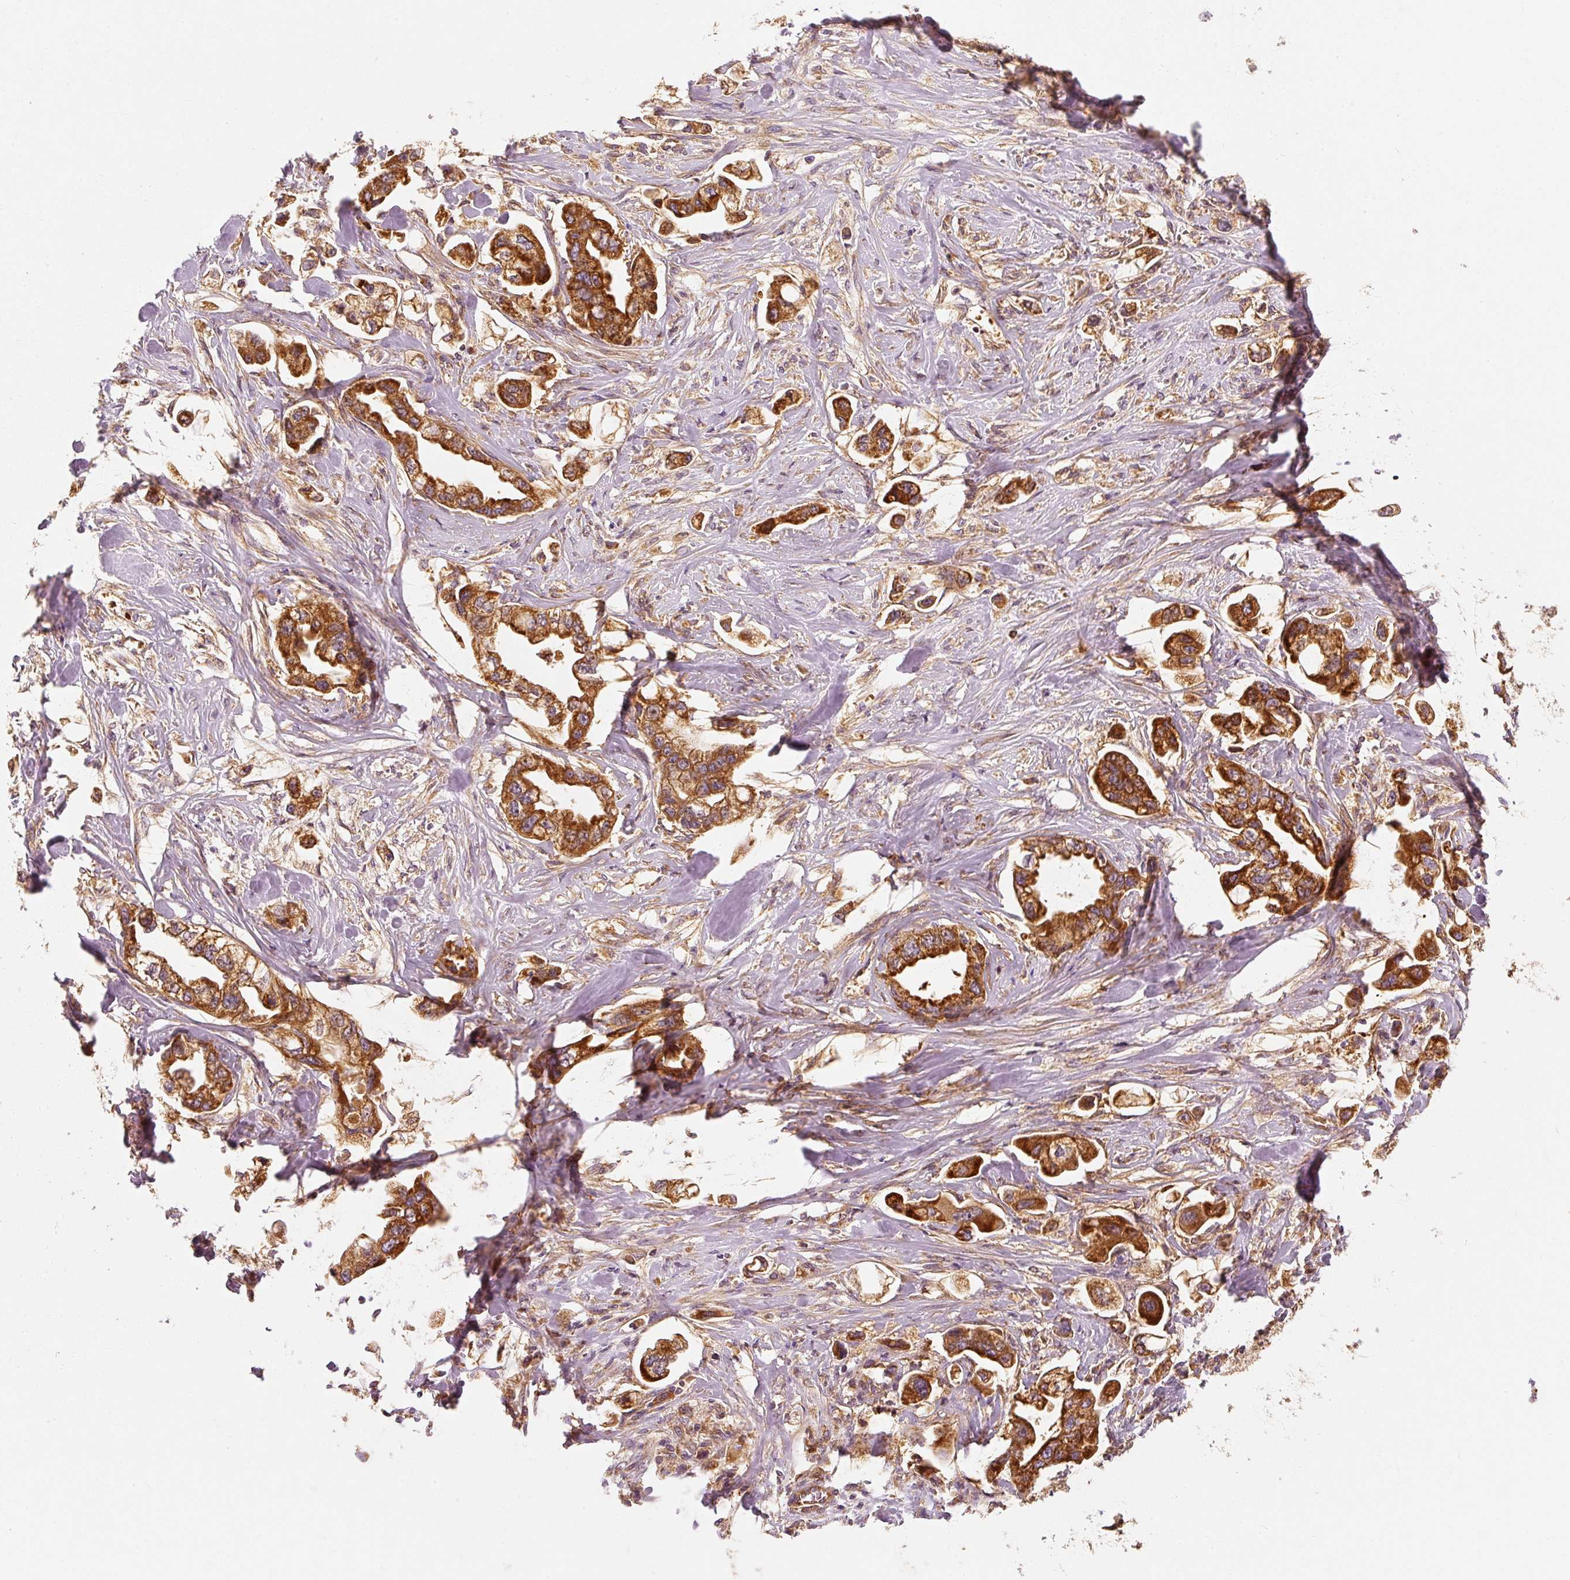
{"staining": {"intensity": "strong", "quantity": ">75%", "location": "cytoplasmic/membranous"}, "tissue": "stomach cancer", "cell_type": "Tumor cells", "image_type": "cancer", "snomed": [{"axis": "morphology", "description": "Adenocarcinoma, NOS"}, {"axis": "topography", "description": "Stomach"}], "caption": "This histopathology image reveals immunohistochemistry (IHC) staining of human stomach cancer (adenocarcinoma), with high strong cytoplasmic/membranous staining in about >75% of tumor cells.", "gene": "TOMM40", "patient": {"sex": "male", "age": 62}}